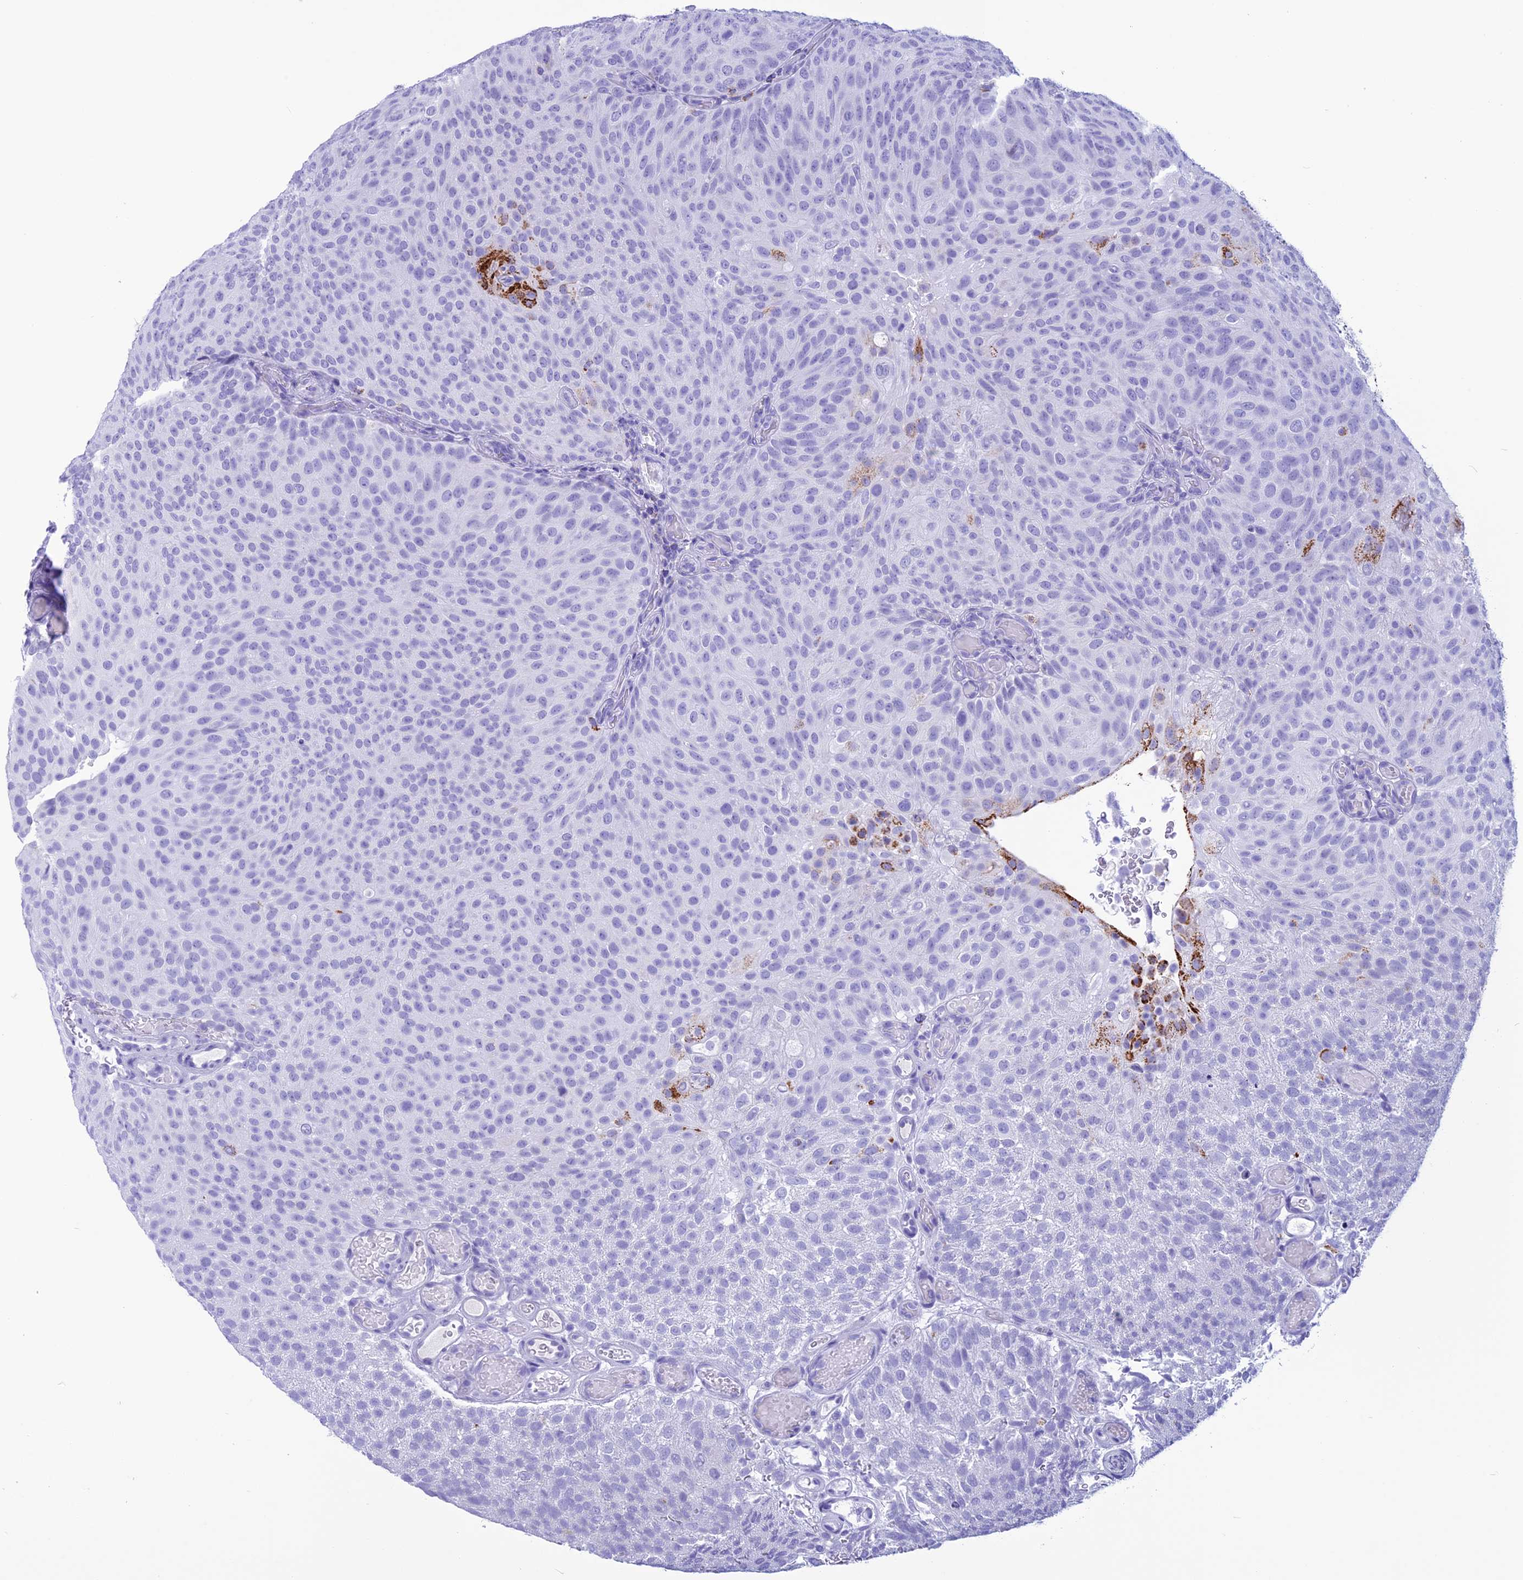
{"staining": {"intensity": "strong", "quantity": "<25%", "location": "cytoplasmic/membranous"}, "tissue": "urothelial cancer", "cell_type": "Tumor cells", "image_type": "cancer", "snomed": [{"axis": "morphology", "description": "Urothelial carcinoma, Low grade"}, {"axis": "topography", "description": "Urinary bladder"}], "caption": "Protein staining by immunohistochemistry (IHC) demonstrates strong cytoplasmic/membranous expression in approximately <25% of tumor cells in urothelial cancer.", "gene": "TRAM1L1", "patient": {"sex": "male", "age": 78}}